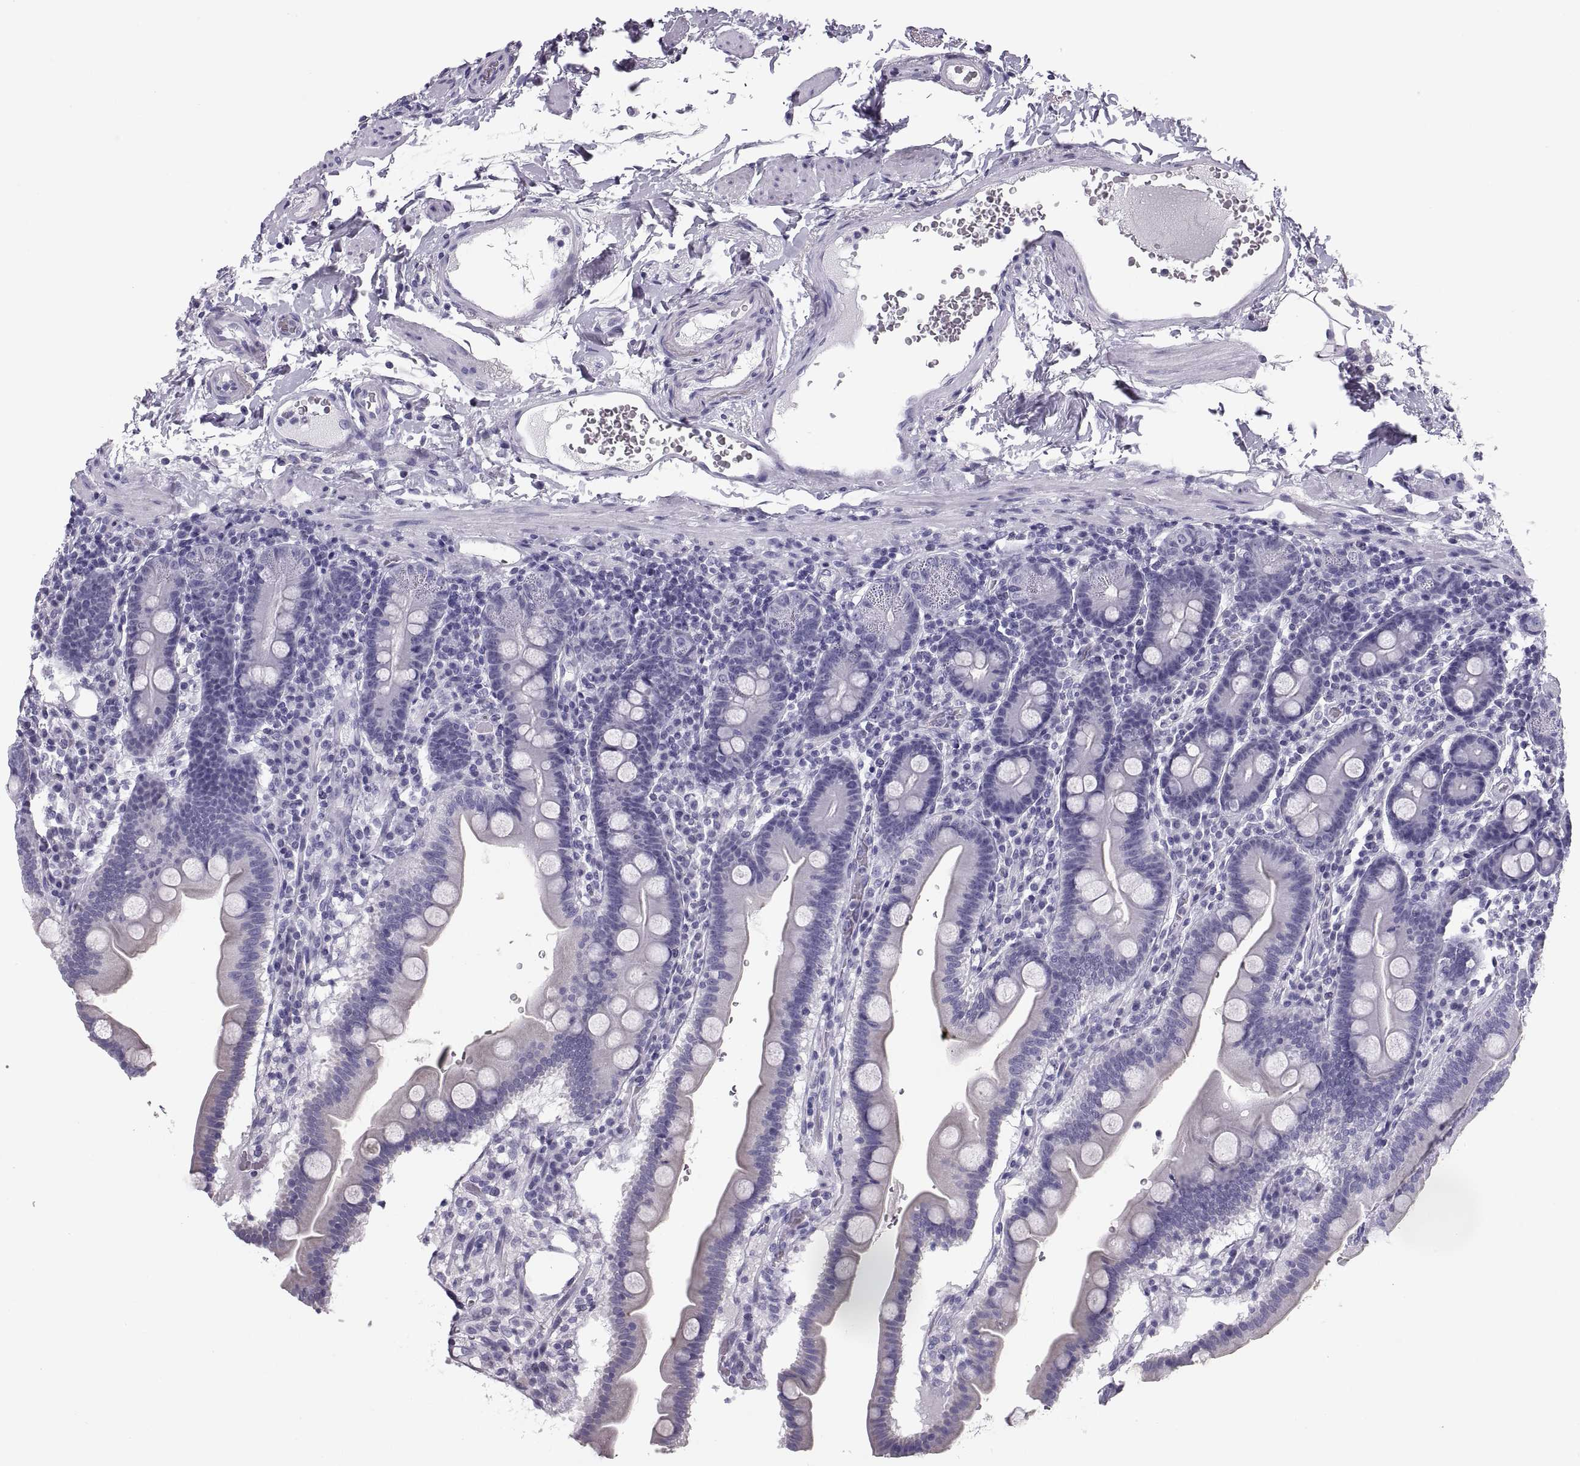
{"staining": {"intensity": "negative", "quantity": "none", "location": "none"}, "tissue": "duodenum", "cell_type": "Glandular cells", "image_type": "normal", "snomed": [{"axis": "morphology", "description": "Normal tissue, NOS"}, {"axis": "topography", "description": "Duodenum"}], "caption": "Immunohistochemistry (IHC) histopathology image of unremarkable duodenum: duodenum stained with DAB (3,3'-diaminobenzidine) exhibits no significant protein expression in glandular cells. (Stains: DAB immunohistochemistry with hematoxylin counter stain, Microscopy: brightfield microscopy at high magnification).", "gene": "PAX2", "patient": {"sex": "male", "age": 59}}